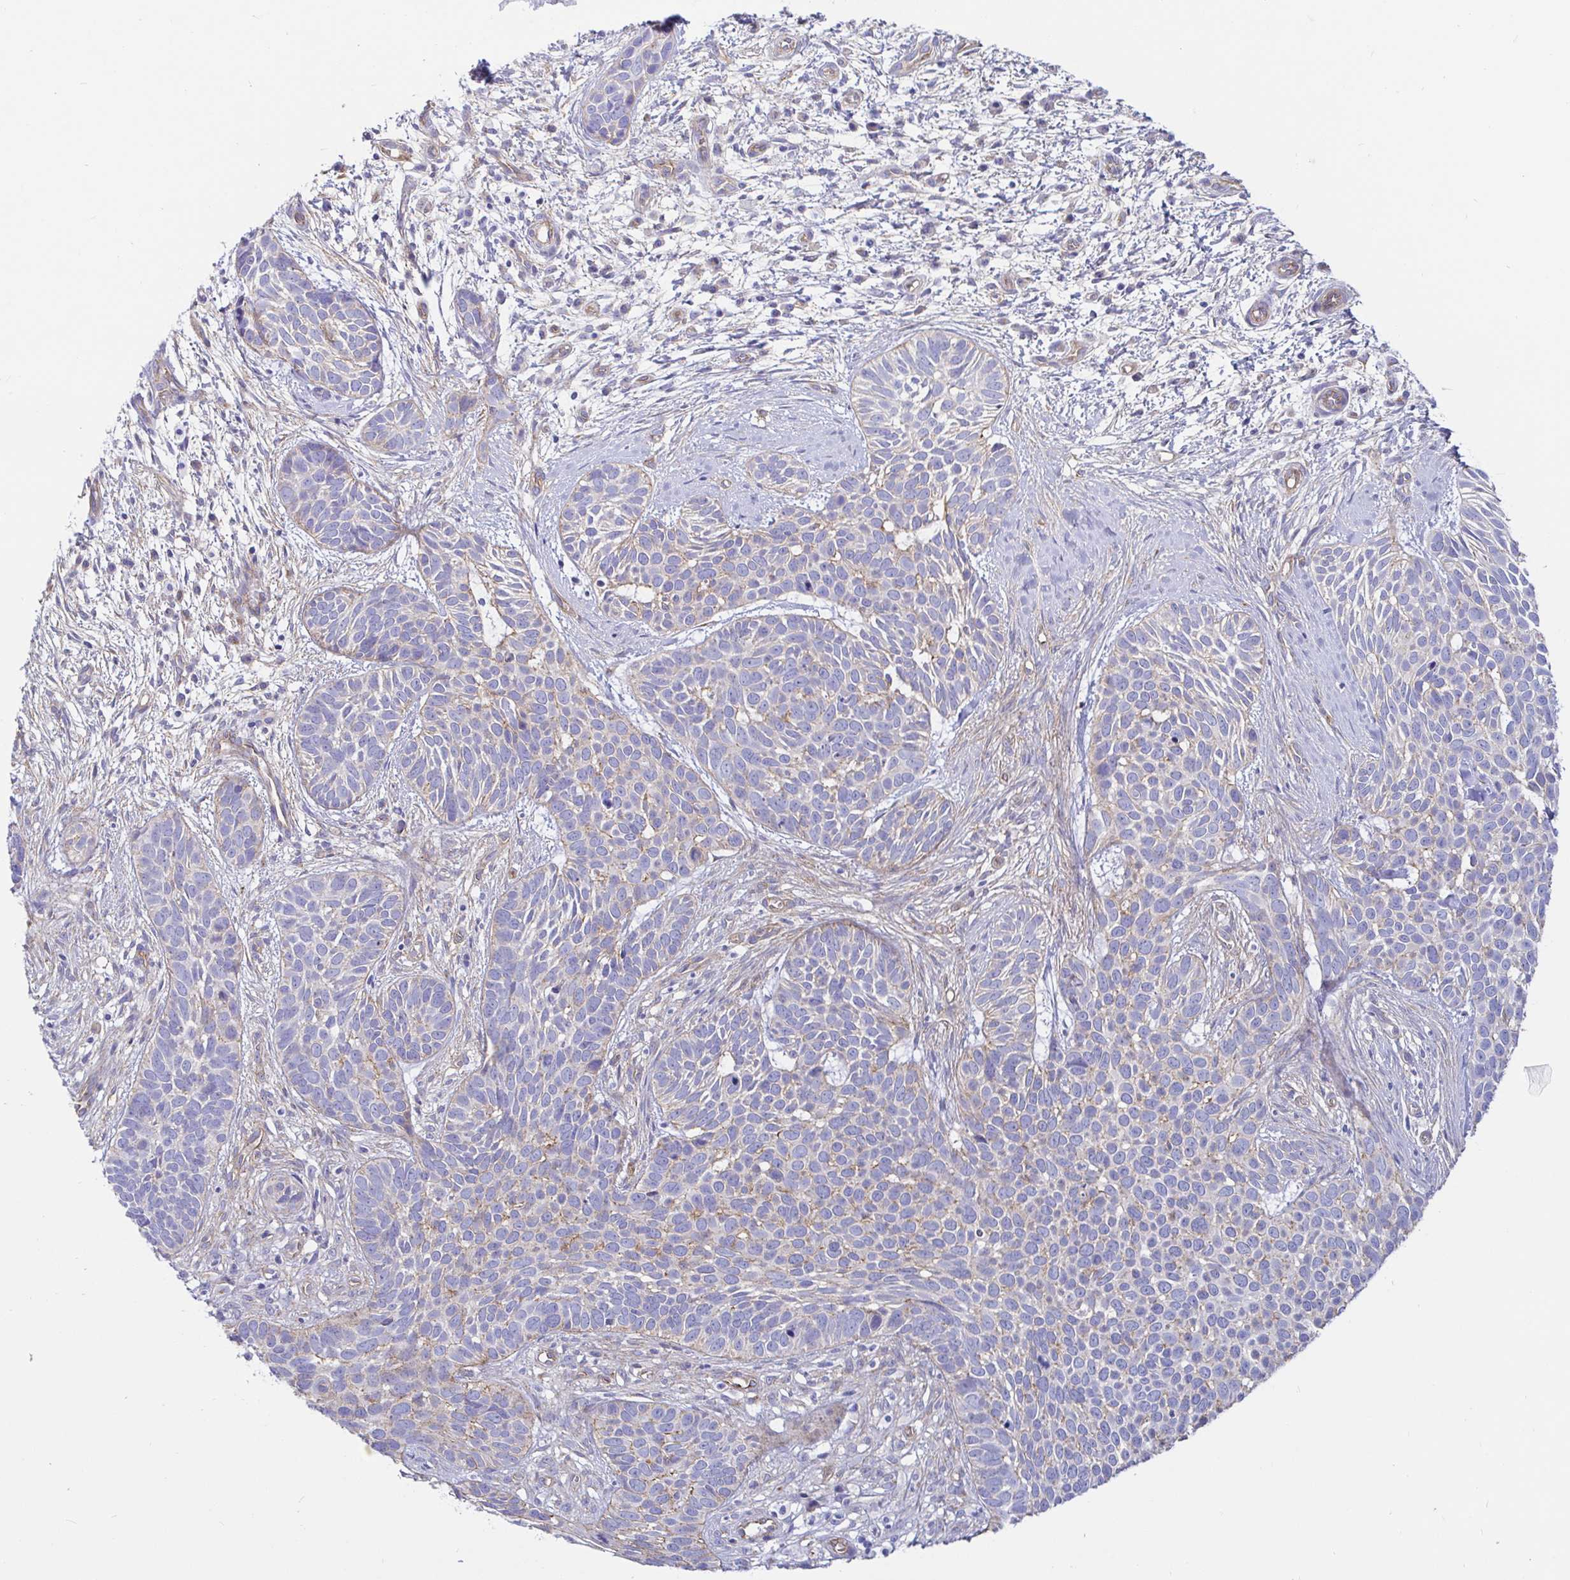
{"staining": {"intensity": "negative", "quantity": "none", "location": "none"}, "tissue": "skin cancer", "cell_type": "Tumor cells", "image_type": "cancer", "snomed": [{"axis": "morphology", "description": "Basal cell carcinoma"}, {"axis": "topography", "description": "Skin"}], "caption": "Tumor cells show no significant positivity in skin cancer.", "gene": "ARL4D", "patient": {"sex": "male", "age": 69}}